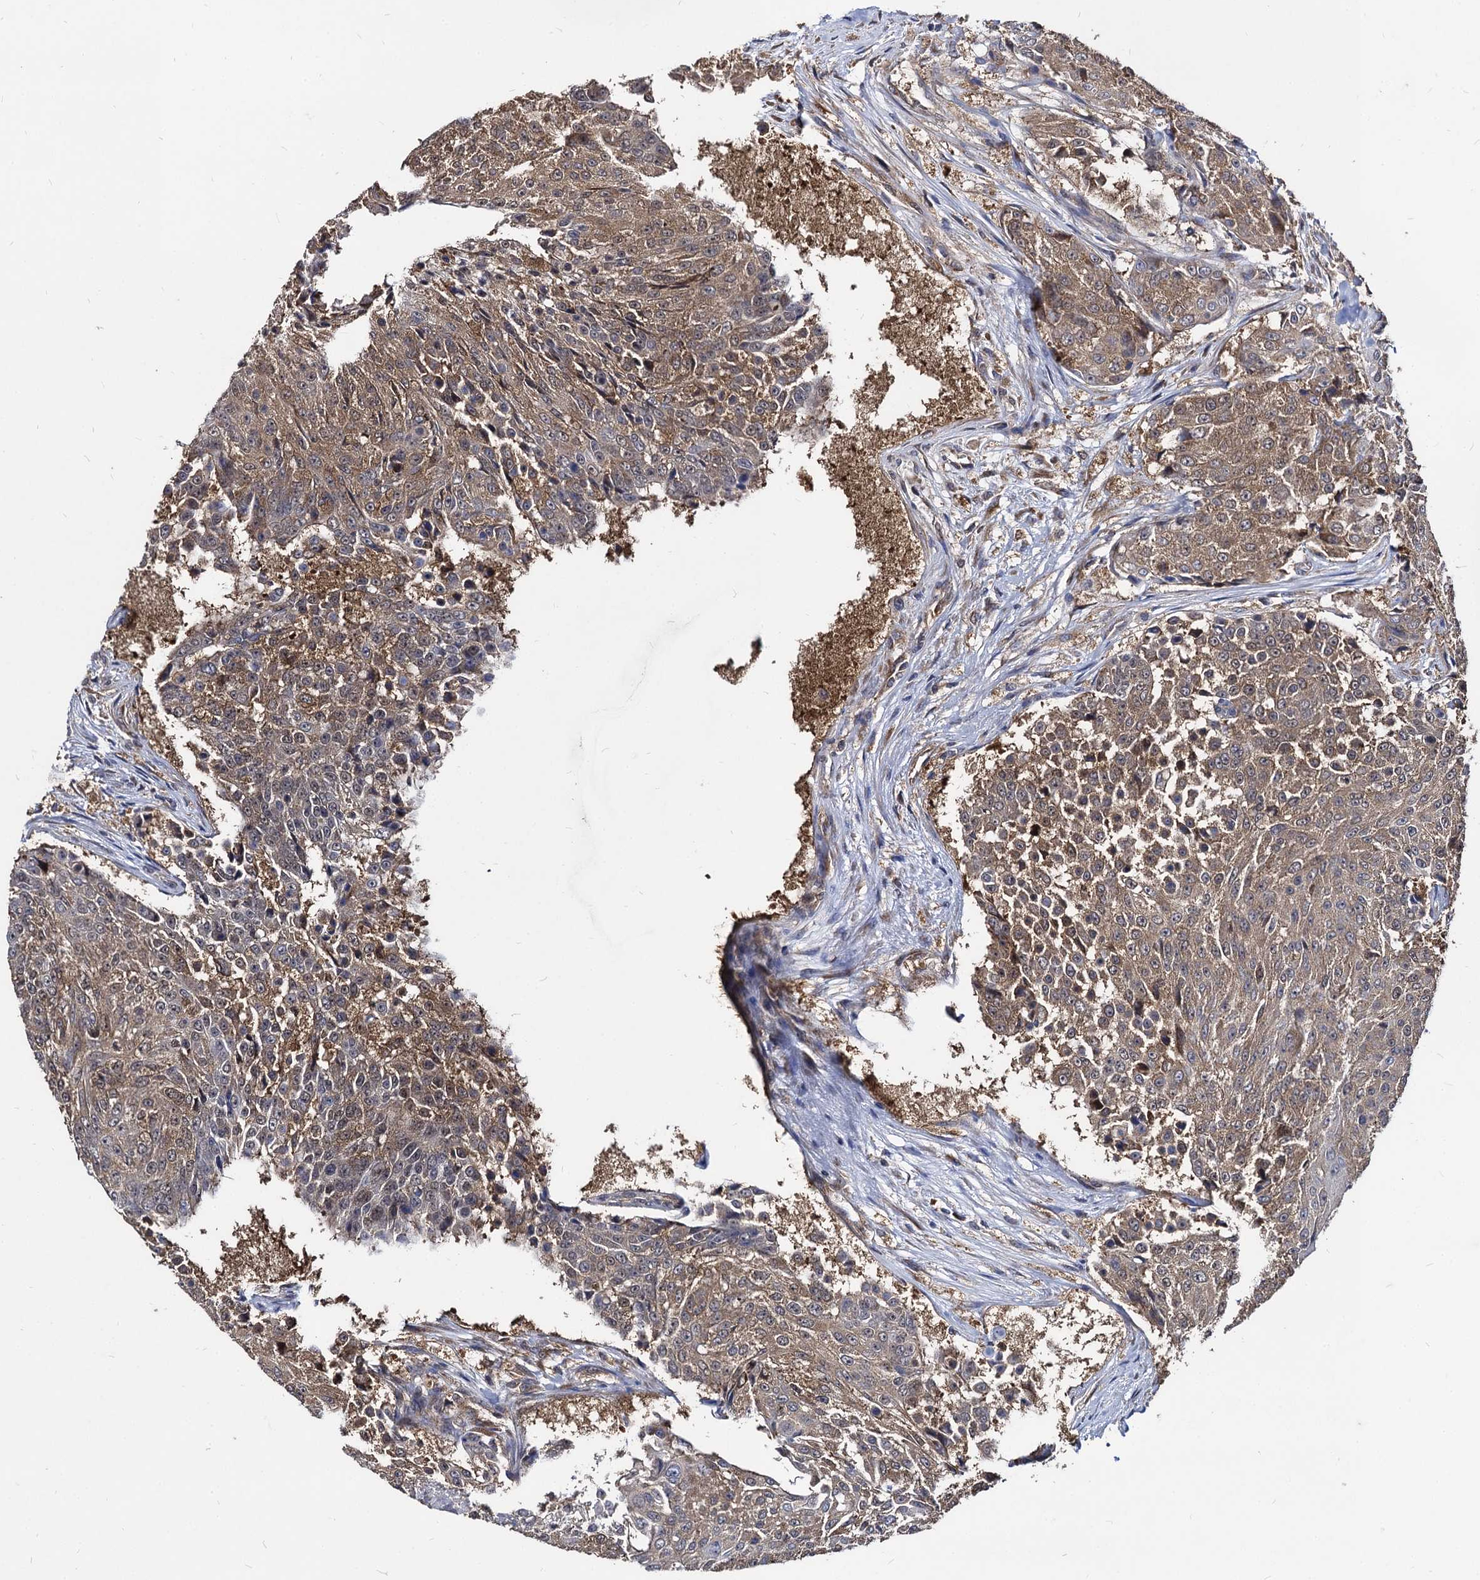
{"staining": {"intensity": "moderate", "quantity": ">75%", "location": "cytoplasmic/membranous"}, "tissue": "urothelial cancer", "cell_type": "Tumor cells", "image_type": "cancer", "snomed": [{"axis": "morphology", "description": "Urothelial carcinoma, High grade"}, {"axis": "topography", "description": "Urinary bladder"}], "caption": "Urothelial cancer stained for a protein (brown) shows moderate cytoplasmic/membranous positive positivity in approximately >75% of tumor cells.", "gene": "NME1", "patient": {"sex": "female", "age": 63}}